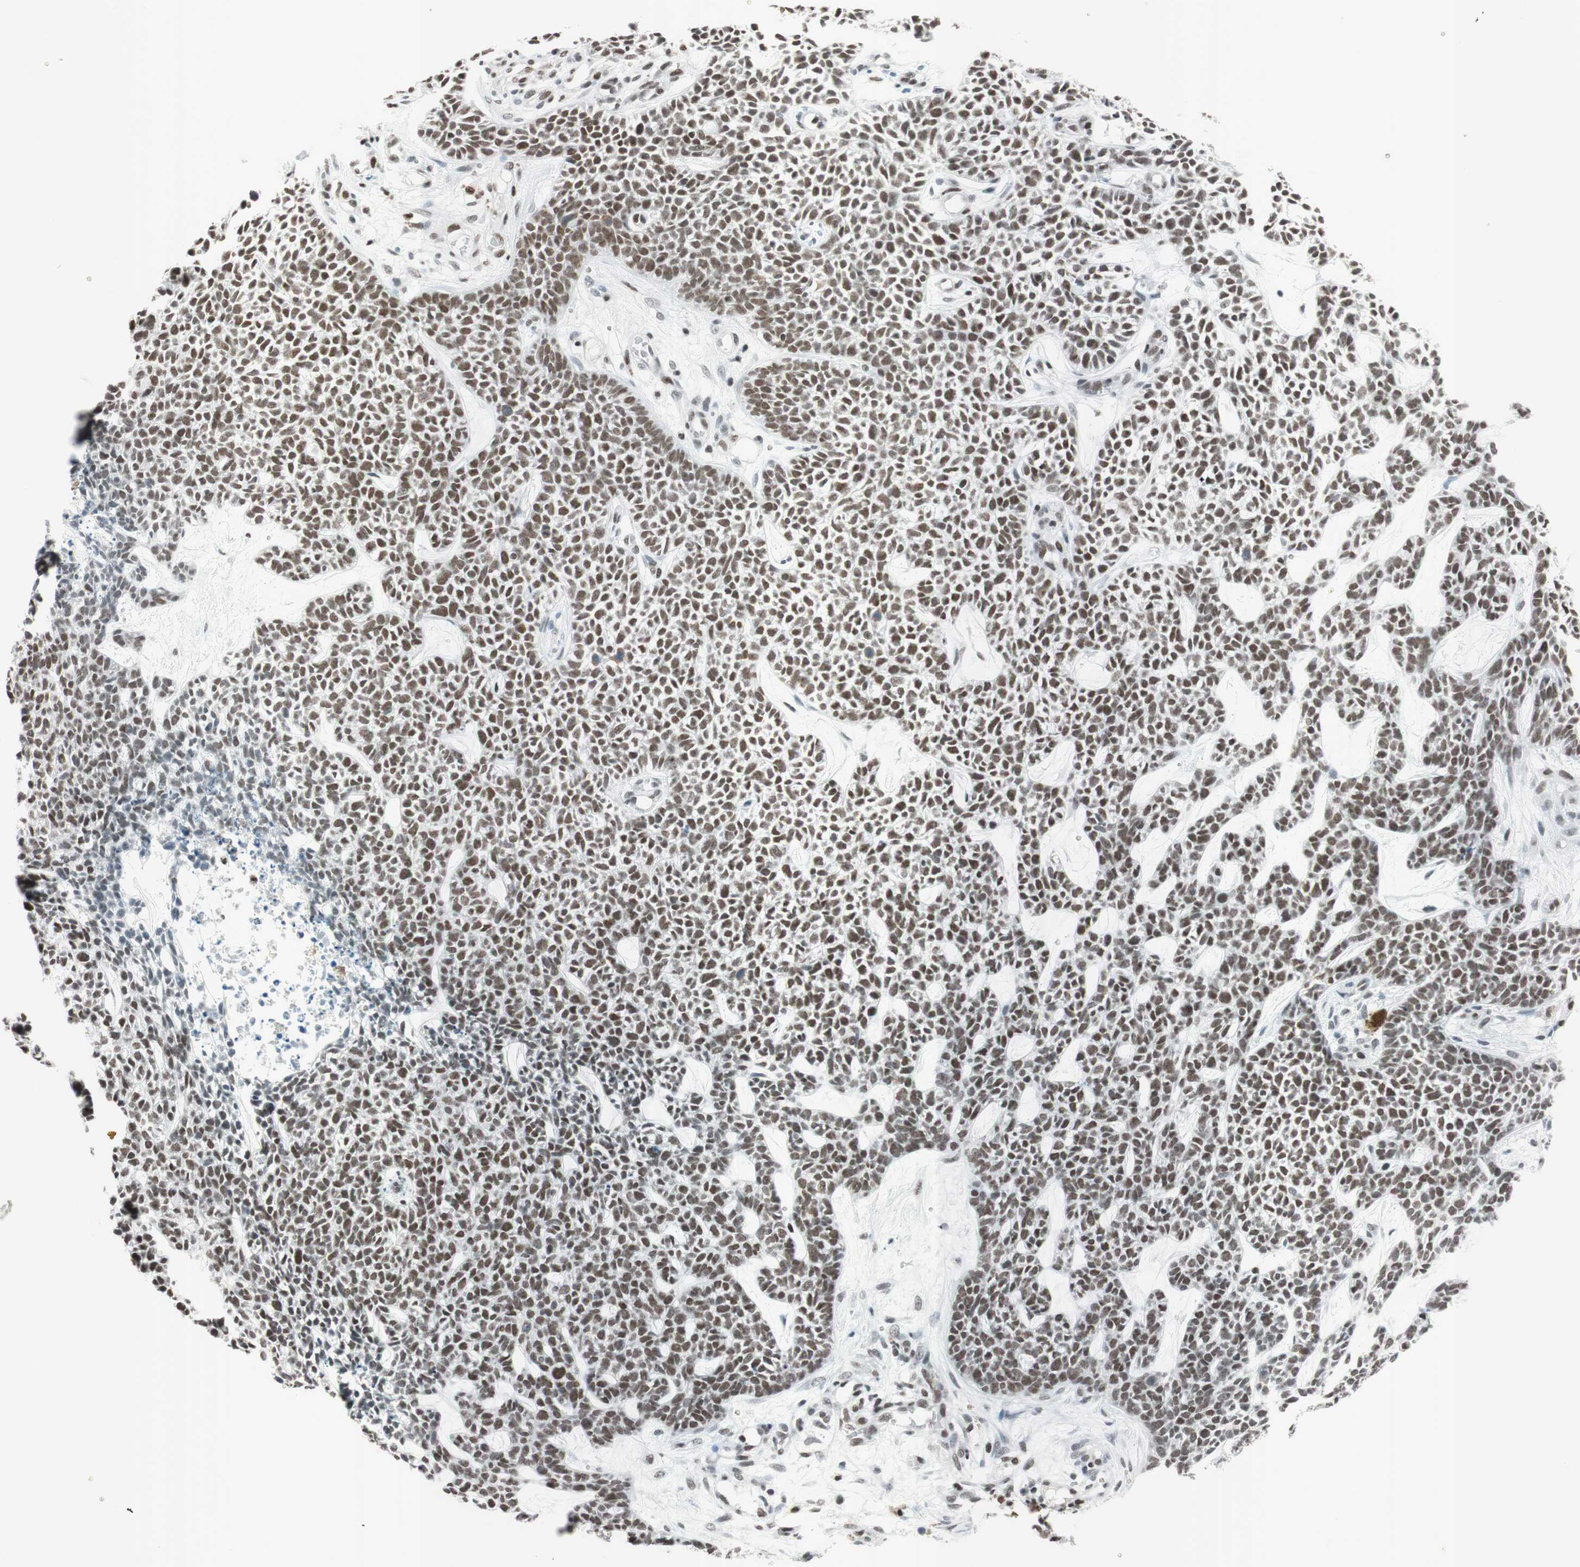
{"staining": {"intensity": "moderate", "quantity": ">75%", "location": "nuclear"}, "tissue": "skin cancer", "cell_type": "Tumor cells", "image_type": "cancer", "snomed": [{"axis": "morphology", "description": "Basal cell carcinoma"}, {"axis": "topography", "description": "Skin"}], "caption": "IHC image of human skin cancer stained for a protein (brown), which reveals medium levels of moderate nuclear positivity in approximately >75% of tumor cells.", "gene": "ARID1A", "patient": {"sex": "female", "age": 84}}